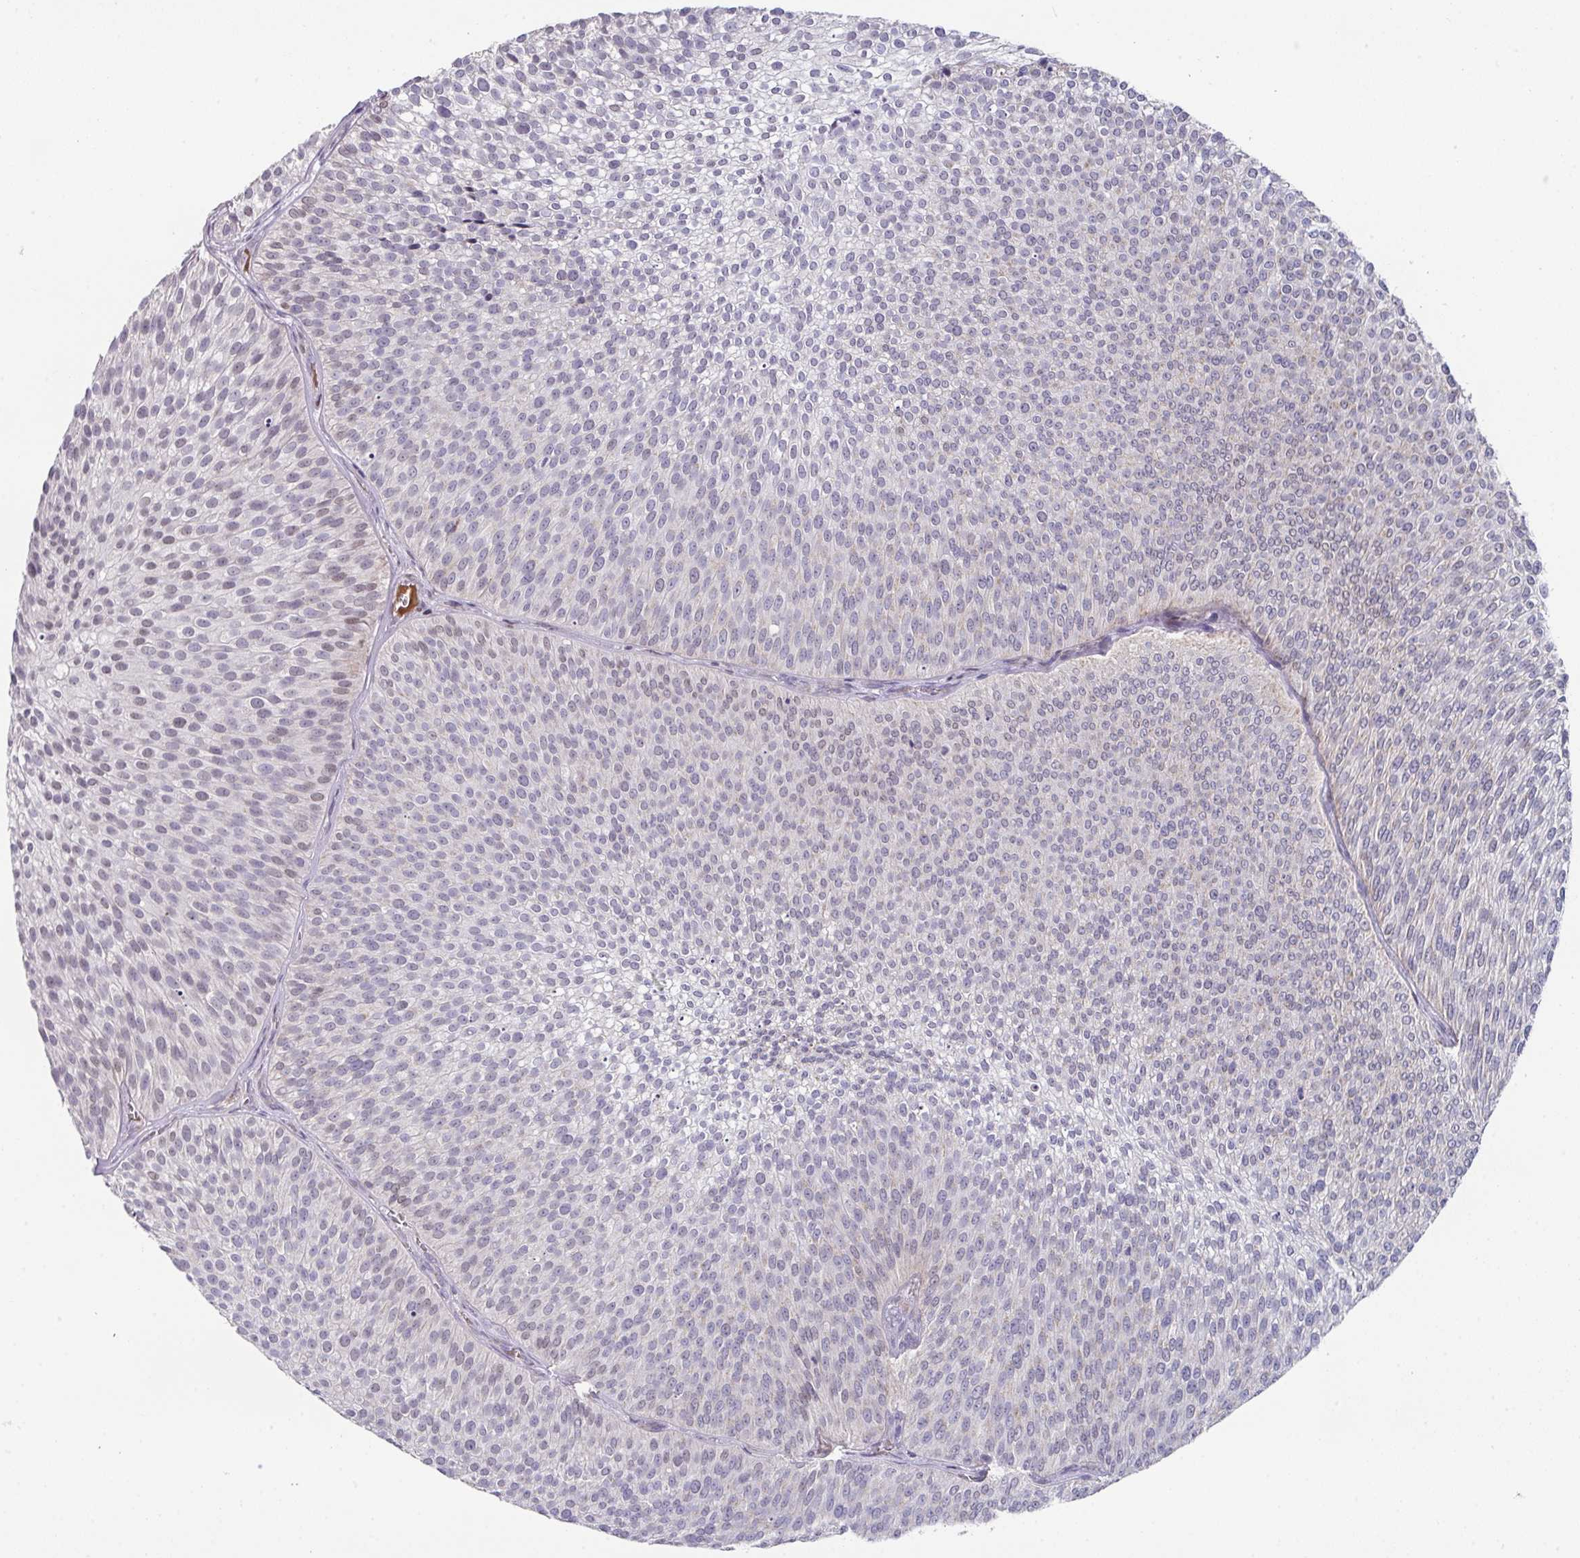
{"staining": {"intensity": "negative", "quantity": "none", "location": "none"}, "tissue": "urothelial cancer", "cell_type": "Tumor cells", "image_type": "cancer", "snomed": [{"axis": "morphology", "description": "Urothelial carcinoma, Low grade"}, {"axis": "topography", "description": "Urinary bladder"}], "caption": "A micrograph of human low-grade urothelial carcinoma is negative for staining in tumor cells.", "gene": "CBX7", "patient": {"sex": "male", "age": 91}}